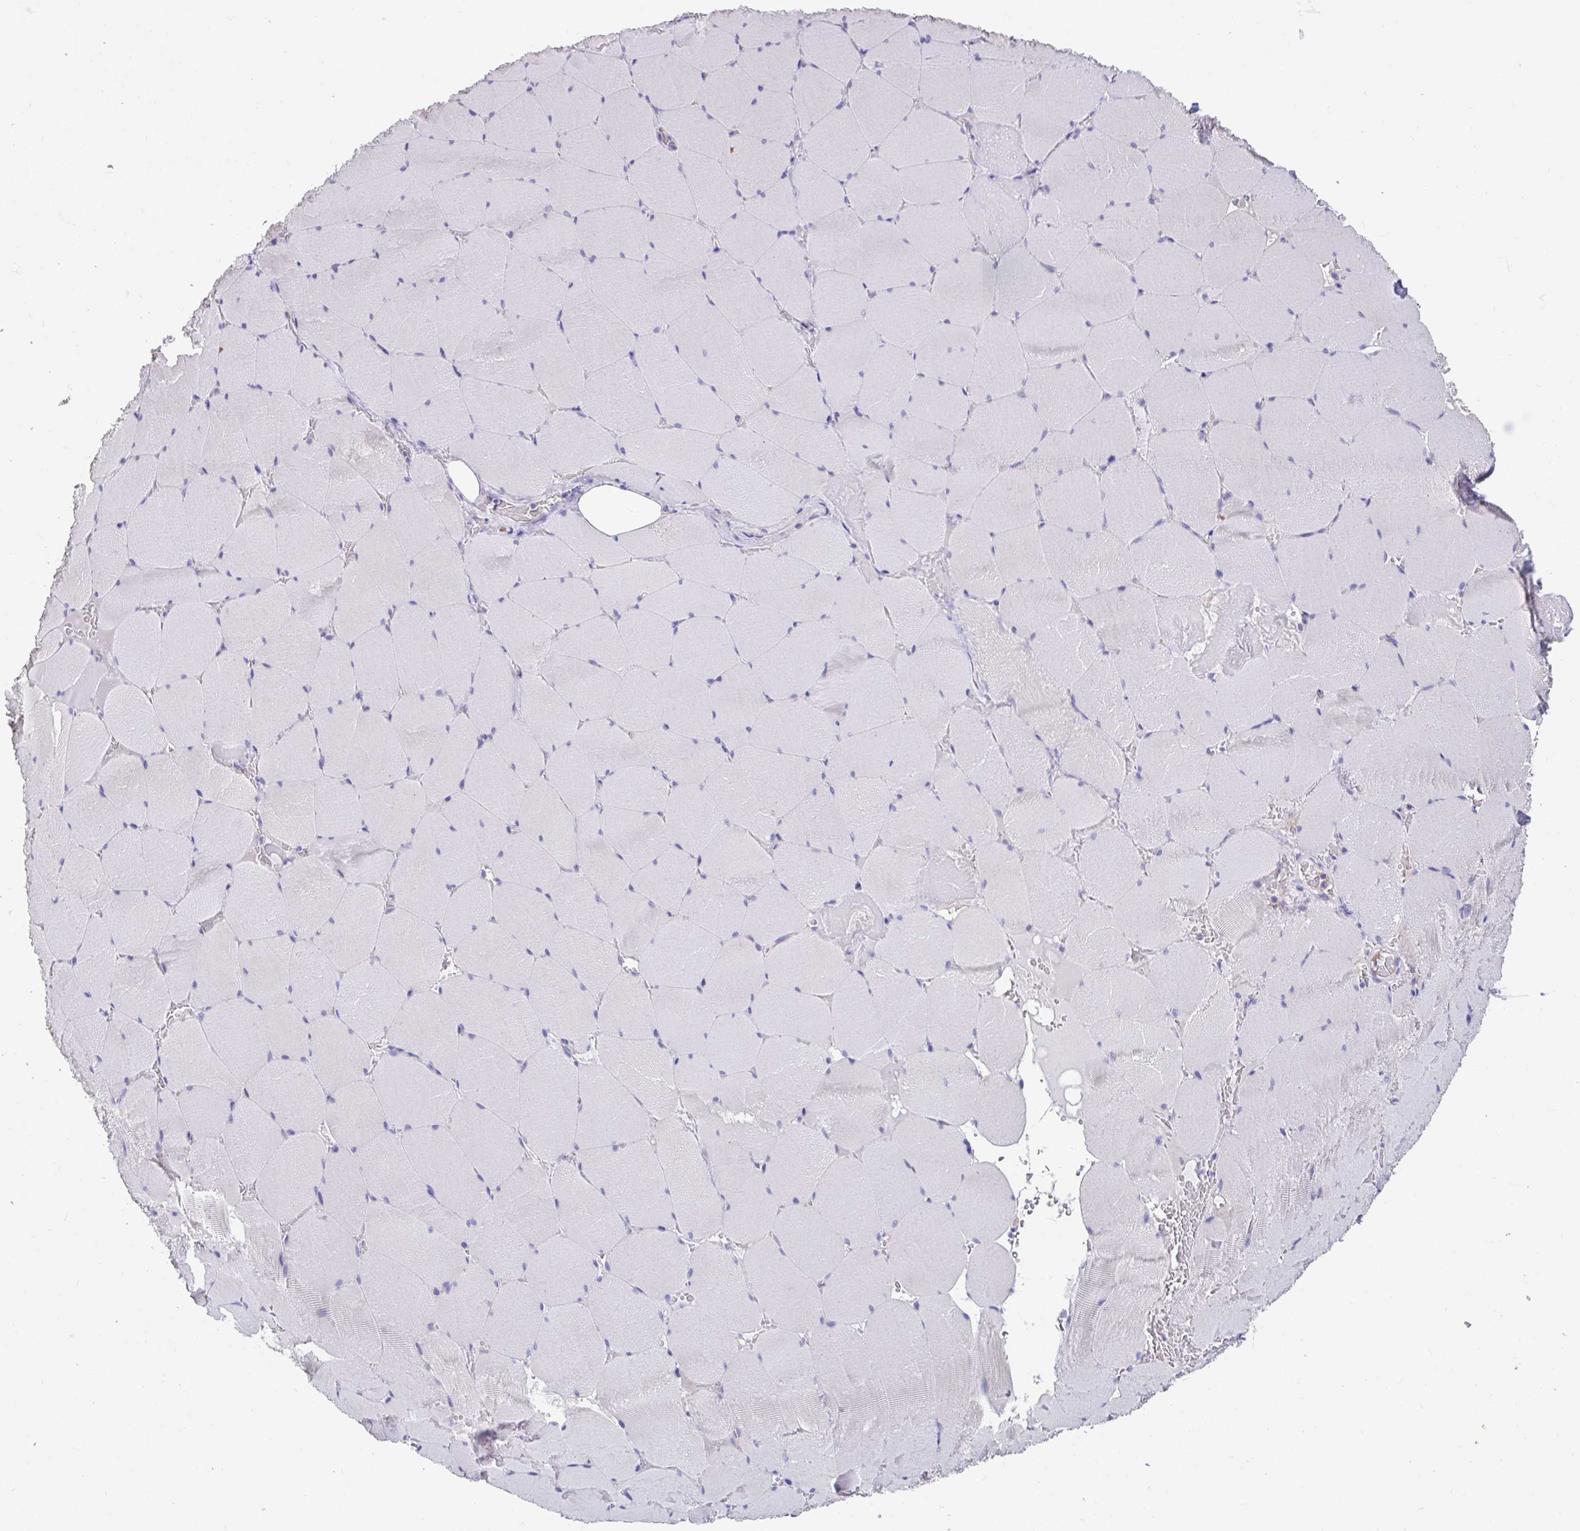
{"staining": {"intensity": "negative", "quantity": "none", "location": "none"}, "tissue": "skeletal muscle", "cell_type": "Myocytes", "image_type": "normal", "snomed": [{"axis": "morphology", "description": "Normal tissue, NOS"}, {"axis": "topography", "description": "Skeletal muscle"}, {"axis": "topography", "description": "Head-Neck"}], "caption": "Histopathology image shows no protein staining in myocytes of normal skeletal muscle. (DAB immunohistochemistry, high magnification).", "gene": "CCSAP", "patient": {"sex": "male", "age": 66}}